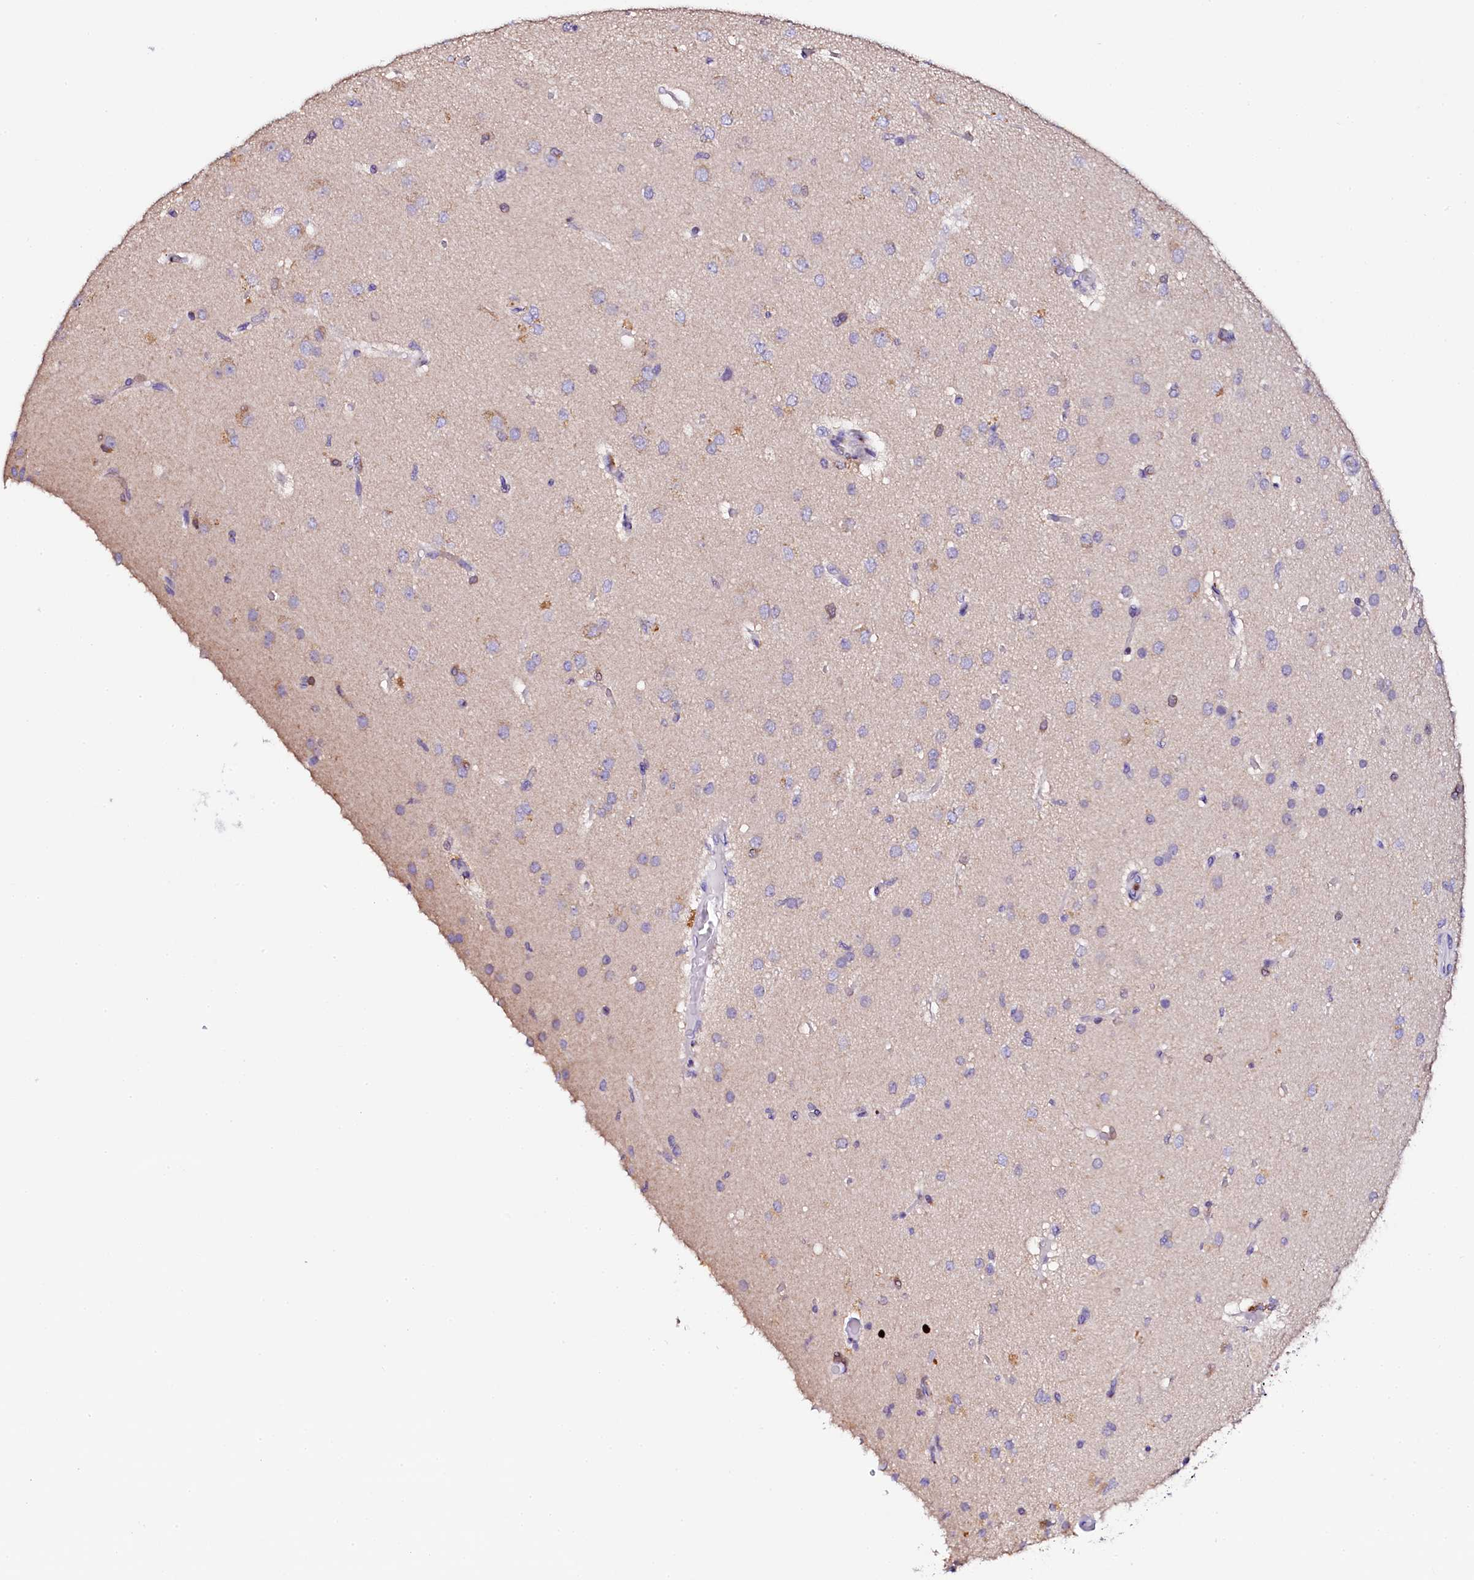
{"staining": {"intensity": "moderate", "quantity": "<25%", "location": "cytoplasmic/membranous"}, "tissue": "glioma", "cell_type": "Tumor cells", "image_type": "cancer", "snomed": [{"axis": "morphology", "description": "Glioma, malignant, High grade"}, {"axis": "topography", "description": "Brain"}], "caption": "Protein analysis of malignant high-grade glioma tissue displays moderate cytoplasmic/membranous staining in about <25% of tumor cells.", "gene": "NAA16", "patient": {"sex": "female", "age": 74}}